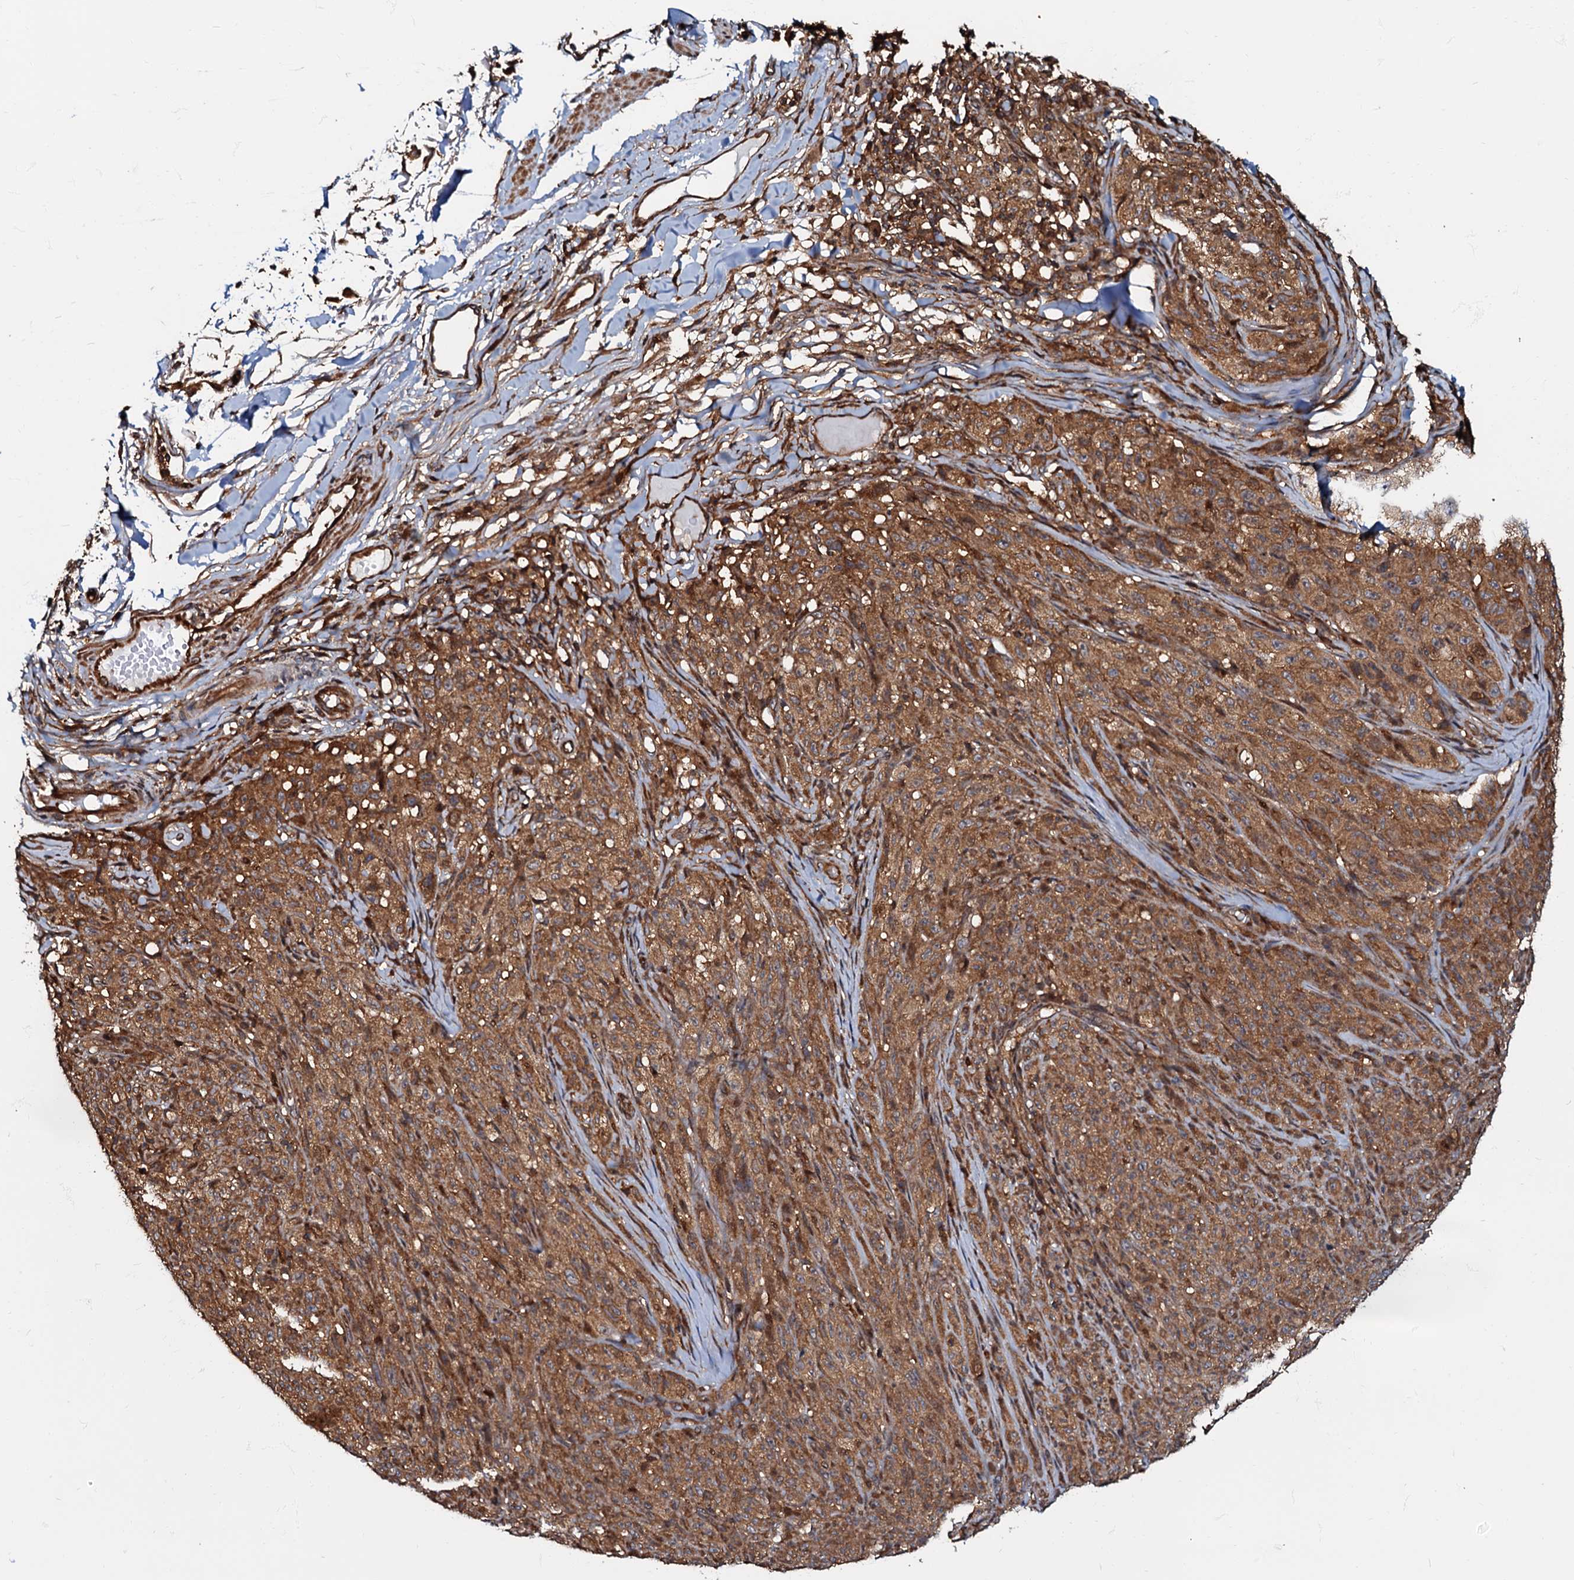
{"staining": {"intensity": "moderate", "quantity": ">75%", "location": "cytoplasmic/membranous"}, "tissue": "melanoma", "cell_type": "Tumor cells", "image_type": "cancer", "snomed": [{"axis": "morphology", "description": "Malignant melanoma, NOS"}, {"axis": "topography", "description": "Skin"}], "caption": "The immunohistochemical stain highlights moderate cytoplasmic/membranous positivity in tumor cells of melanoma tissue.", "gene": "OSBP", "patient": {"sex": "female", "age": 82}}